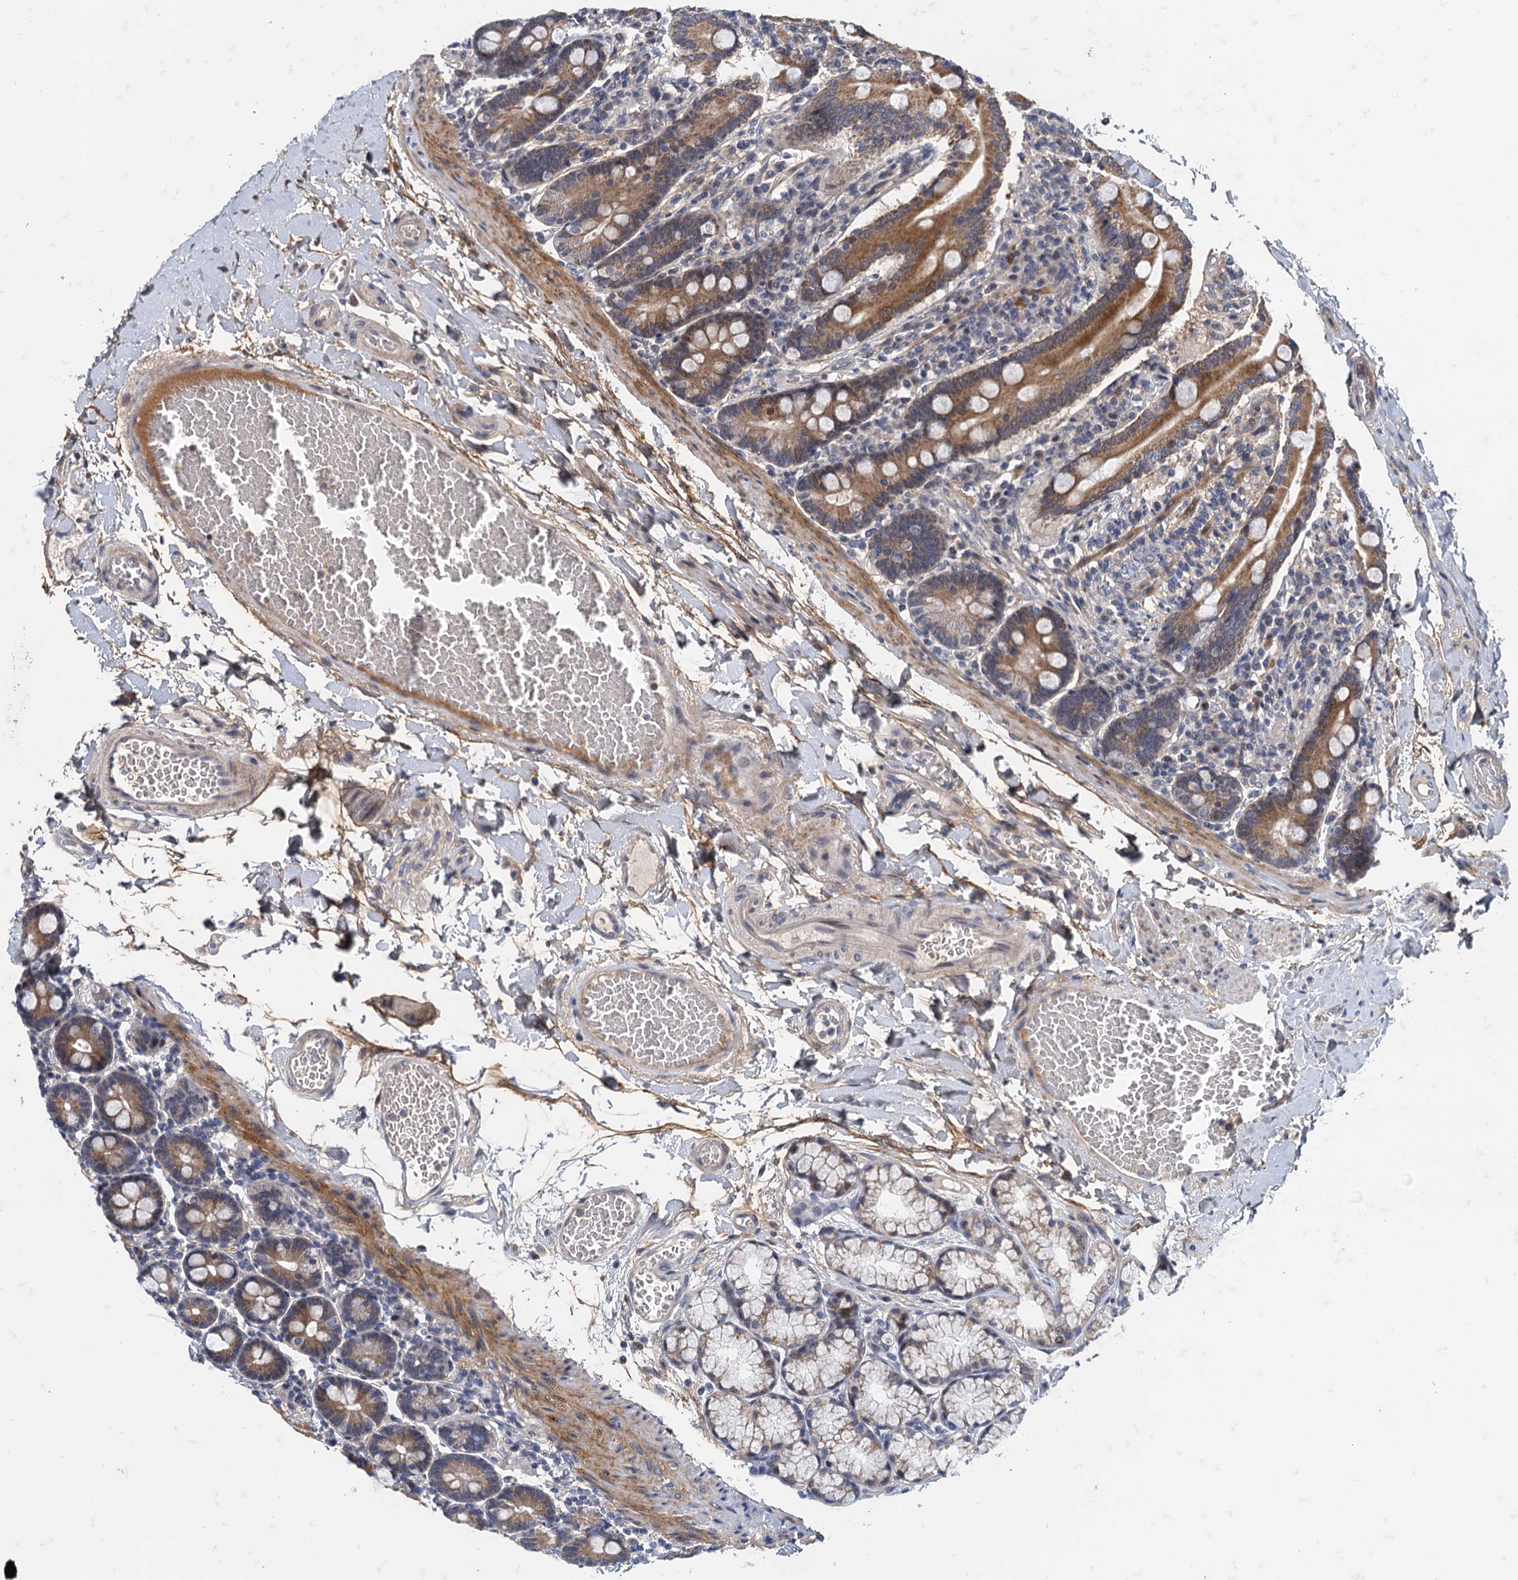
{"staining": {"intensity": "moderate", "quantity": ">75%", "location": "cytoplasmic/membranous"}, "tissue": "duodenum", "cell_type": "Glandular cells", "image_type": "normal", "snomed": [{"axis": "morphology", "description": "Normal tissue, NOS"}, {"axis": "topography", "description": "Duodenum"}], "caption": "This micrograph displays immunohistochemistry (IHC) staining of unremarkable duodenum, with medium moderate cytoplasmic/membranous positivity in about >75% of glandular cells.", "gene": "MDM1", "patient": {"sex": "male", "age": 54}}